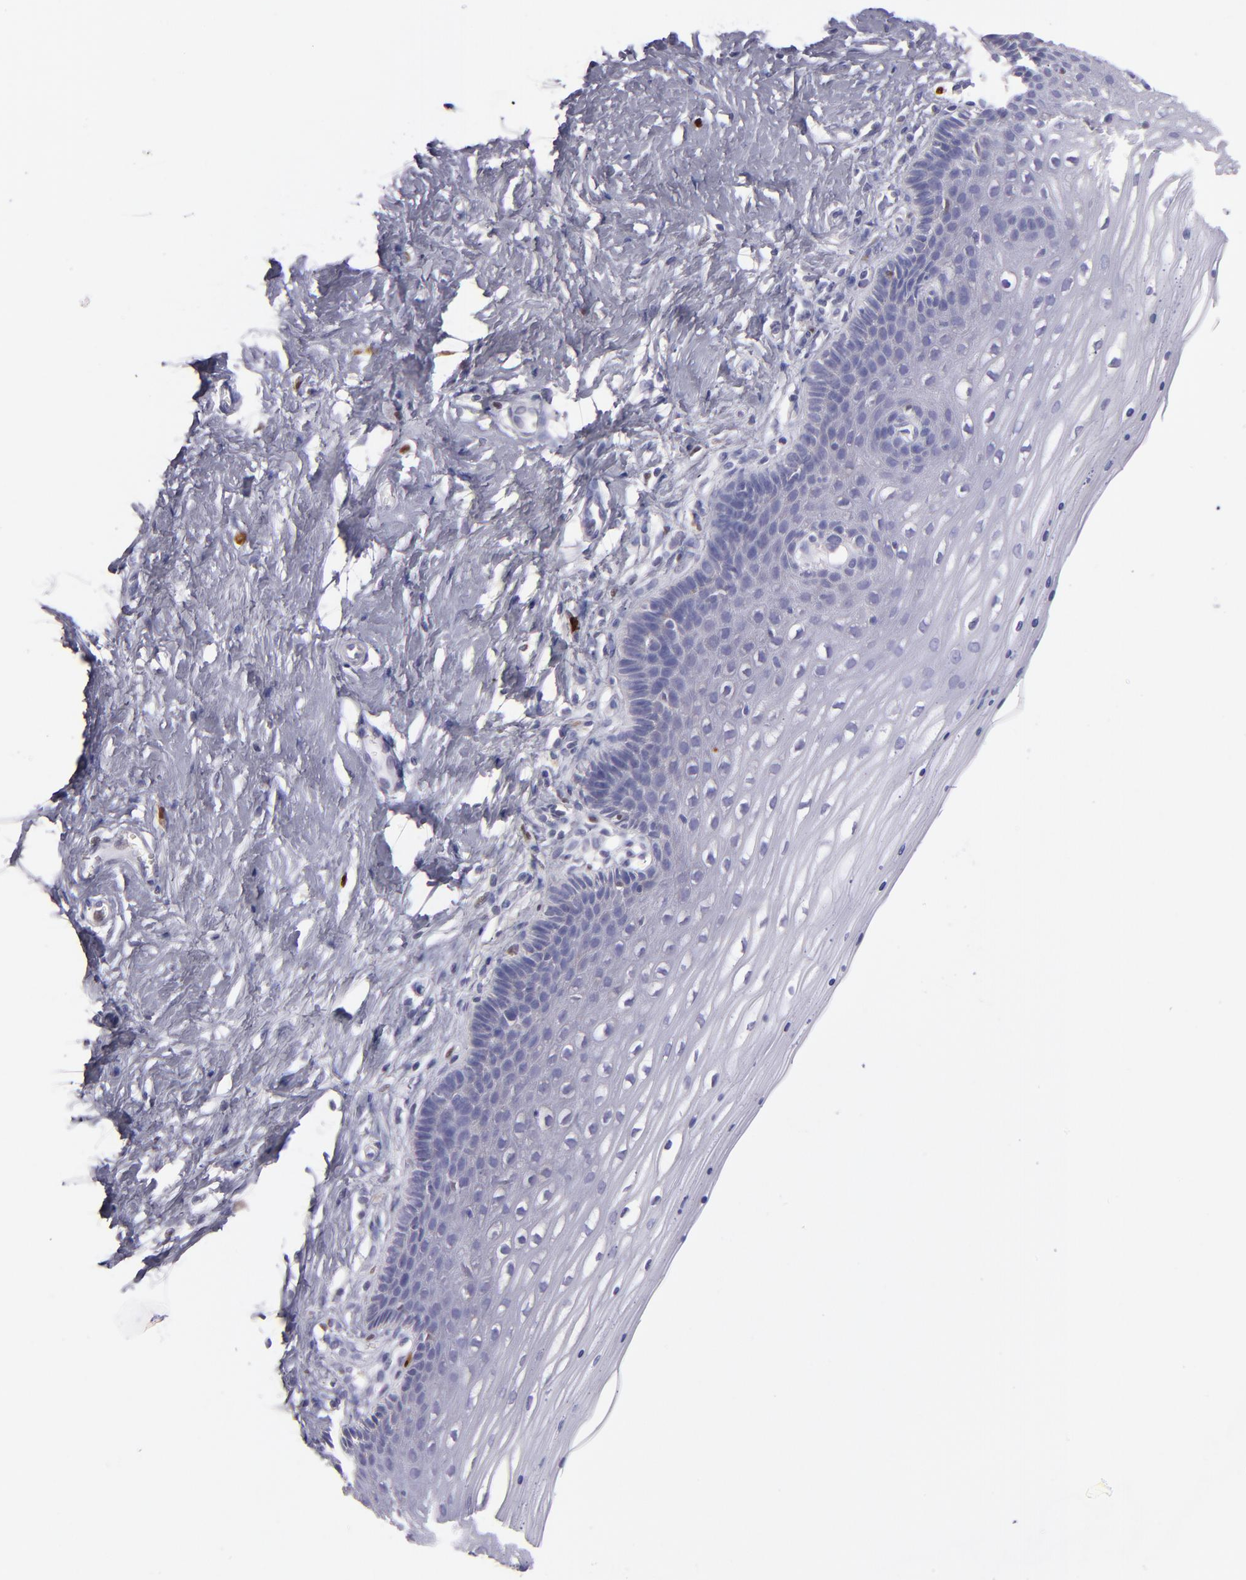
{"staining": {"intensity": "negative", "quantity": "none", "location": "none"}, "tissue": "cervix", "cell_type": "Glandular cells", "image_type": "normal", "snomed": [{"axis": "morphology", "description": "Normal tissue, NOS"}, {"axis": "topography", "description": "Cervix"}], "caption": "Glandular cells are negative for protein expression in normal human cervix. (DAB (3,3'-diaminobenzidine) immunohistochemistry visualized using brightfield microscopy, high magnification).", "gene": "IRF8", "patient": {"sex": "female", "age": 39}}